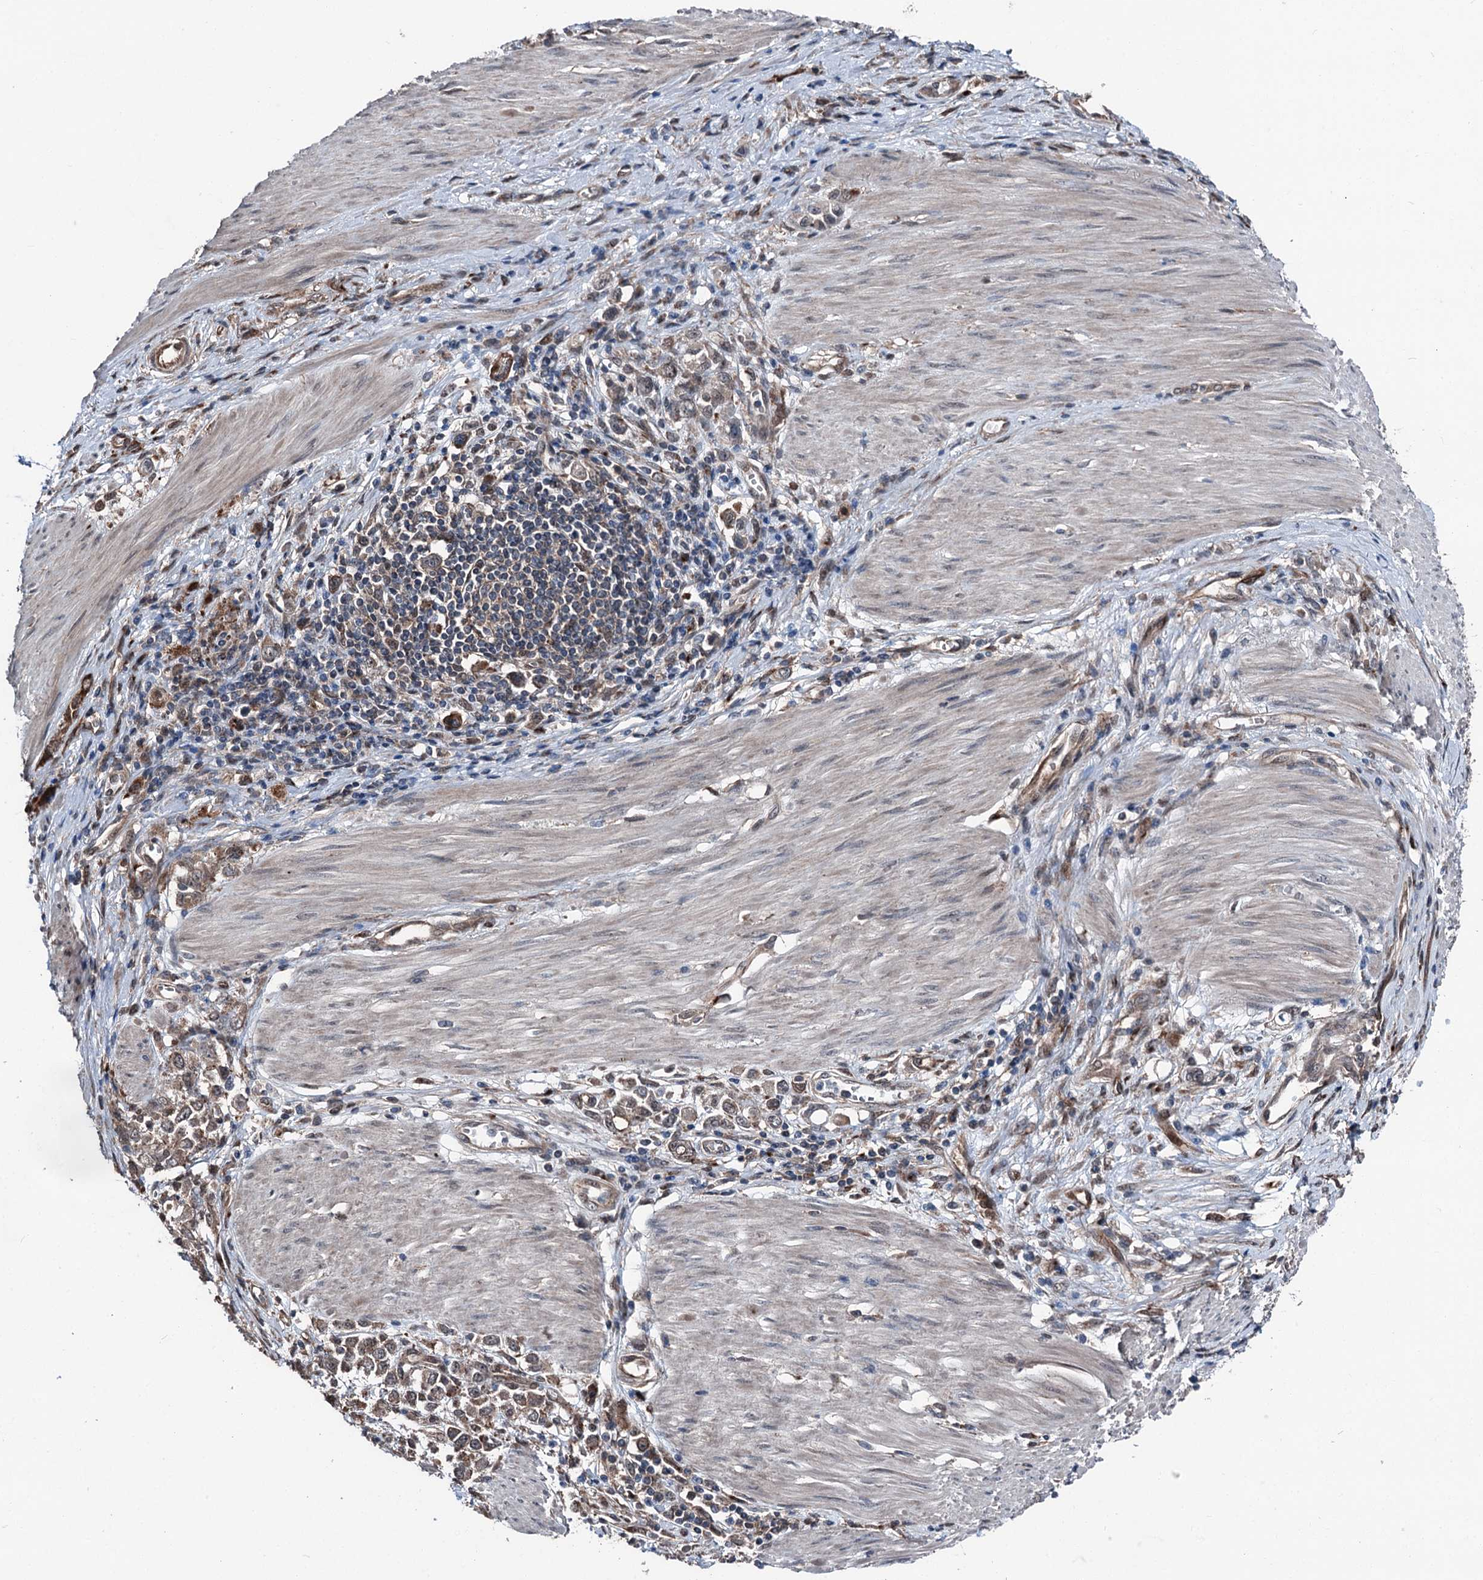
{"staining": {"intensity": "moderate", "quantity": "<25%", "location": "cytoplasmic/membranous"}, "tissue": "stomach cancer", "cell_type": "Tumor cells", "image_type": "cancer", "snomed": [{"axis": "morphology", "description": "Adenocarcinoma, NOS"}, {"axis": "topography", "description": "Stomach"}], "caption": "Adenocarcinoma (stomach) stained with DAB immunohistochemistry demonstrates low levels of moderate cytoplasmic/membranous expression in approximately <25% of tumor cells.", "gene": "PSMD13", "patient": {"sex": "female", "age": 76}}